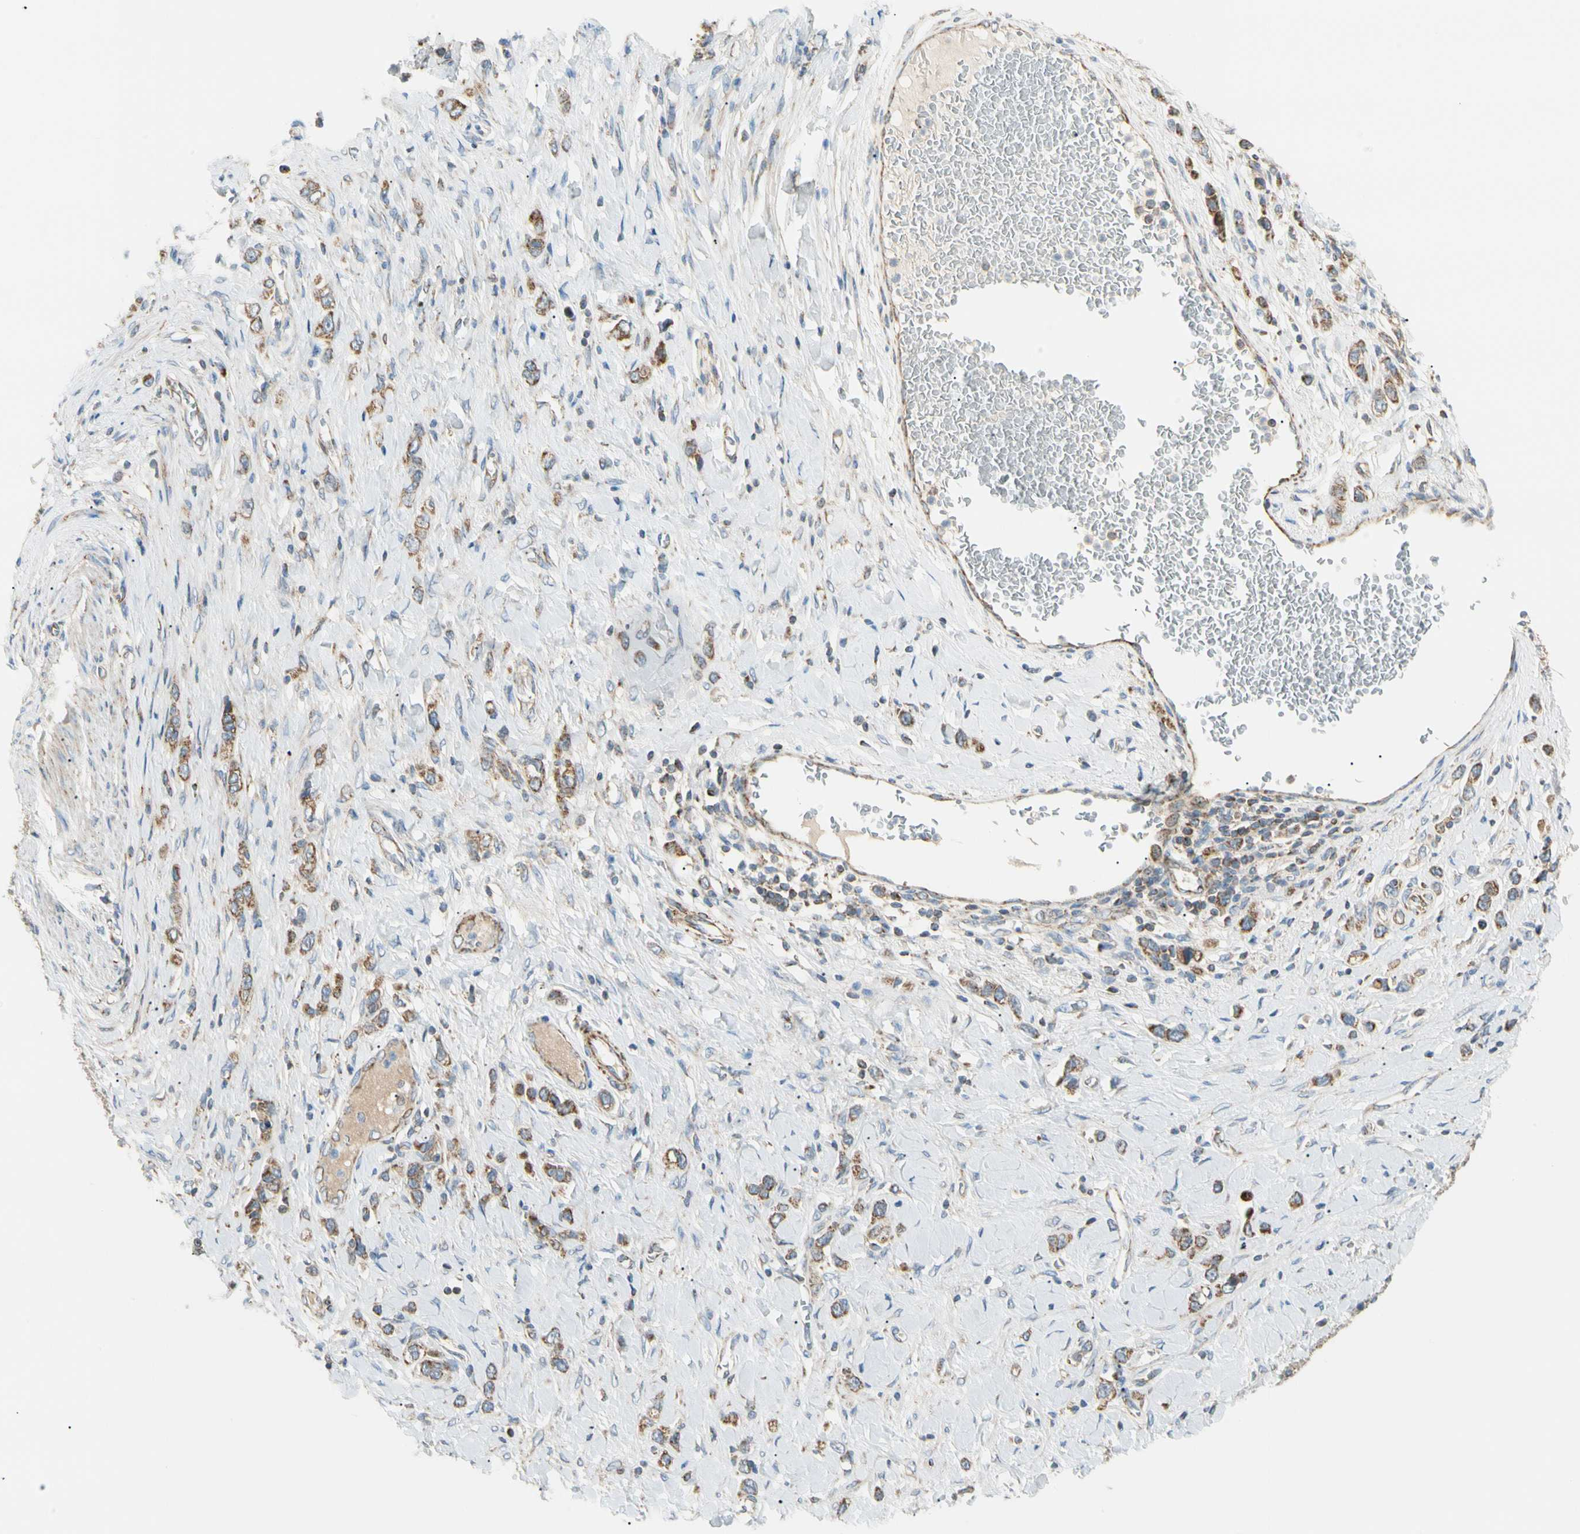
{"staining": {"intensity": "moderate", "quantity": ">75%", "location": "cytoplasmic/membranous"}, "tissue": "stomach cancer", "cell_type": "Tumor cells", "image_type": "cancer", "snomed": [{"axis": "morphology", "description": "Normal tissue, NOS"}, {"axis": "morphology", "description": "Adenocarcinoma, NOS"}, {"axis": "topography", "description": "Stomach, upper"}, {"axis": "topography", "description": "Stomach"}], "caption": "Moderate cytoplasmic/membranous positivity is appreciated in about >75% of tumor cells in stomach cancer.", "gene": "TBC1D10A", "patient": {"sex": "female", "age": 65}}